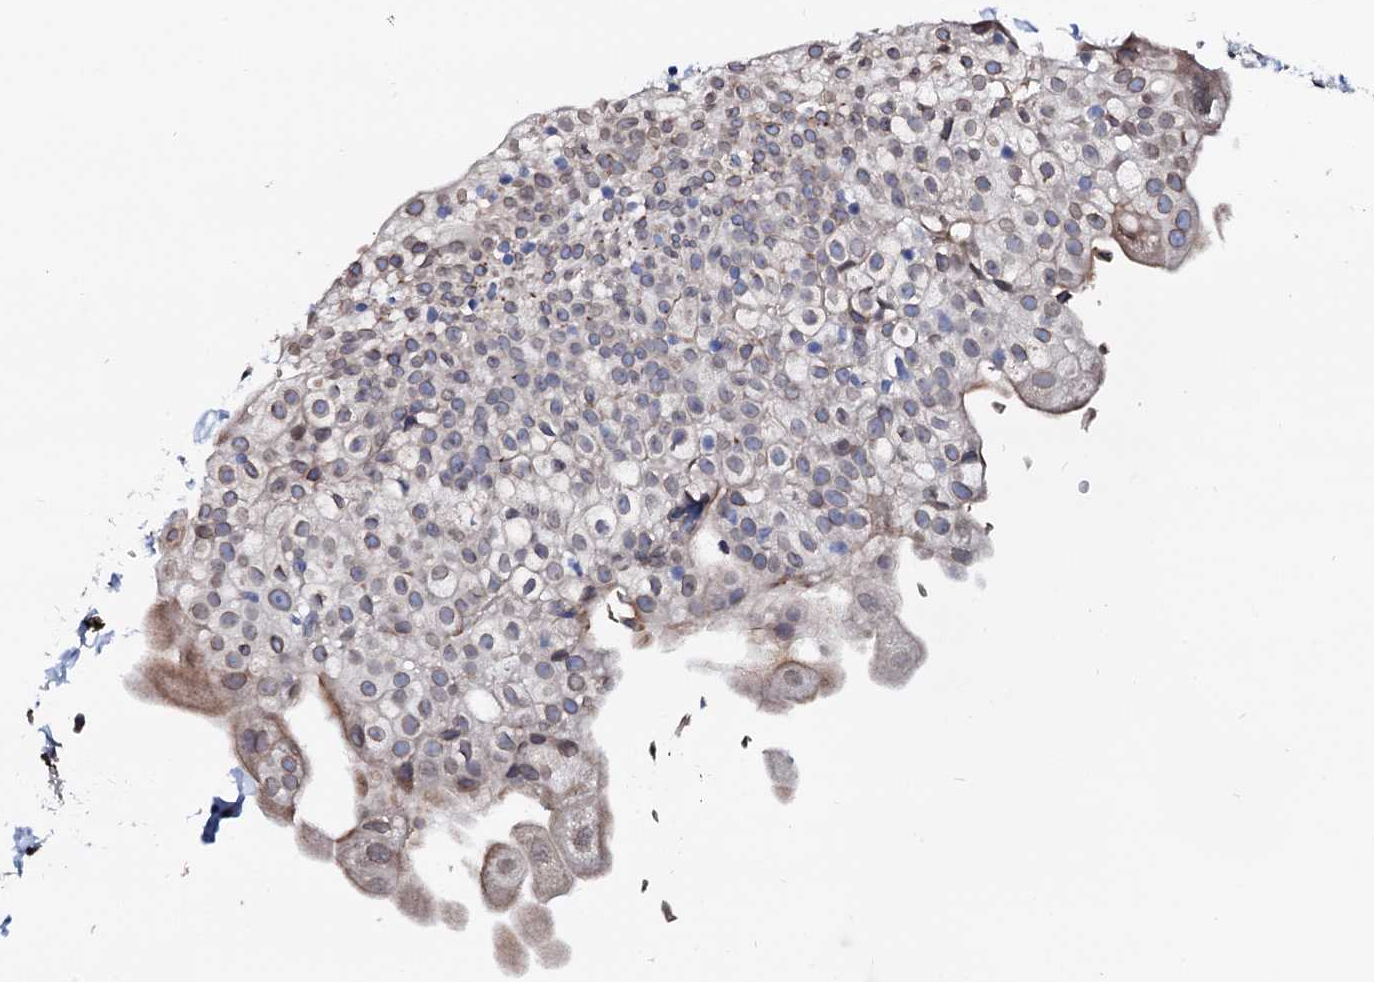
{"staining": {"intensity": "weak", "quantity": "<25%", "location": "cytoplasmic/membranous,nuclear"}, "tissue": "urinary bladder", "cell_type": "Urothelial cells", "image_type": "normal", "snomed": [{"axis": "morphology", "description": "Normal tissue, NOS"}, {"axis": "topography", "description": "Urinary bladder"}], "caption": "DAB (3,3'-diaminobenzidine) immunohistochemical staining of benign human urinary bladder demonstrates no significant positivity in urothelial cells.", "gene": "NRP2", "patient": {"sex": "male", "age": 55}}